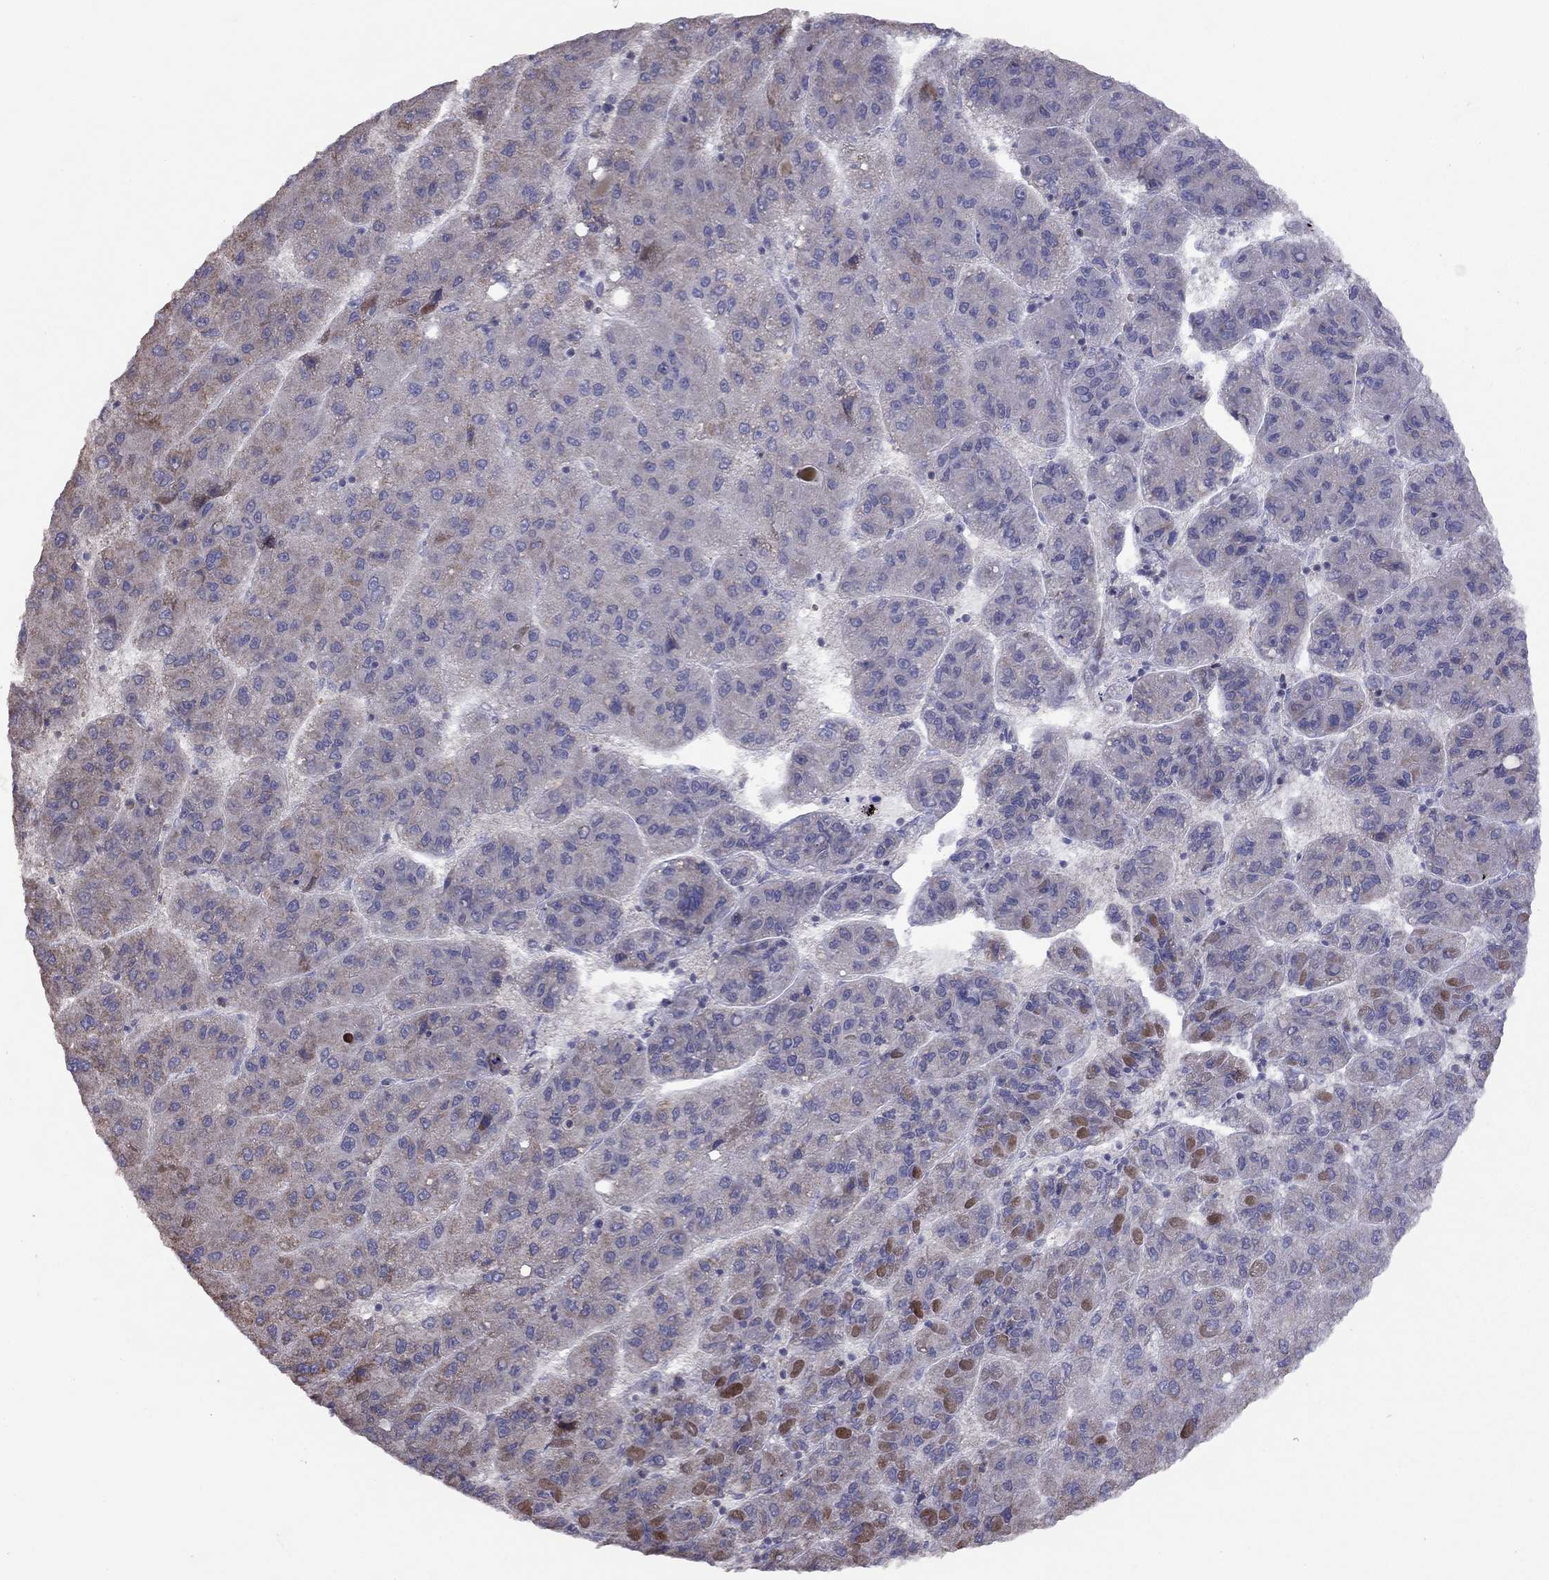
{"staining": {"intensity": "negative", "quantity": "none", "location": "none"}, "tissue": "liver cancer", "cell_type": "Tumor cells", "image_type": "cancer", "snomed": [{"axis": "morphology", "description": "Carcinoma, Hepatocellular, NOS"}, {"axis": "topography", "description": "Liver"}], "caption": "Immunohistochemistry micrograph of neoplastic tissue: hepatocellular carcinoma (liver) stained with DAB (3,3'-diaminobenzidine) reveals no significant protein staining in tumor cells.", "gene": "SYTL2", "patient": {"sex": "female", "age": 82}}